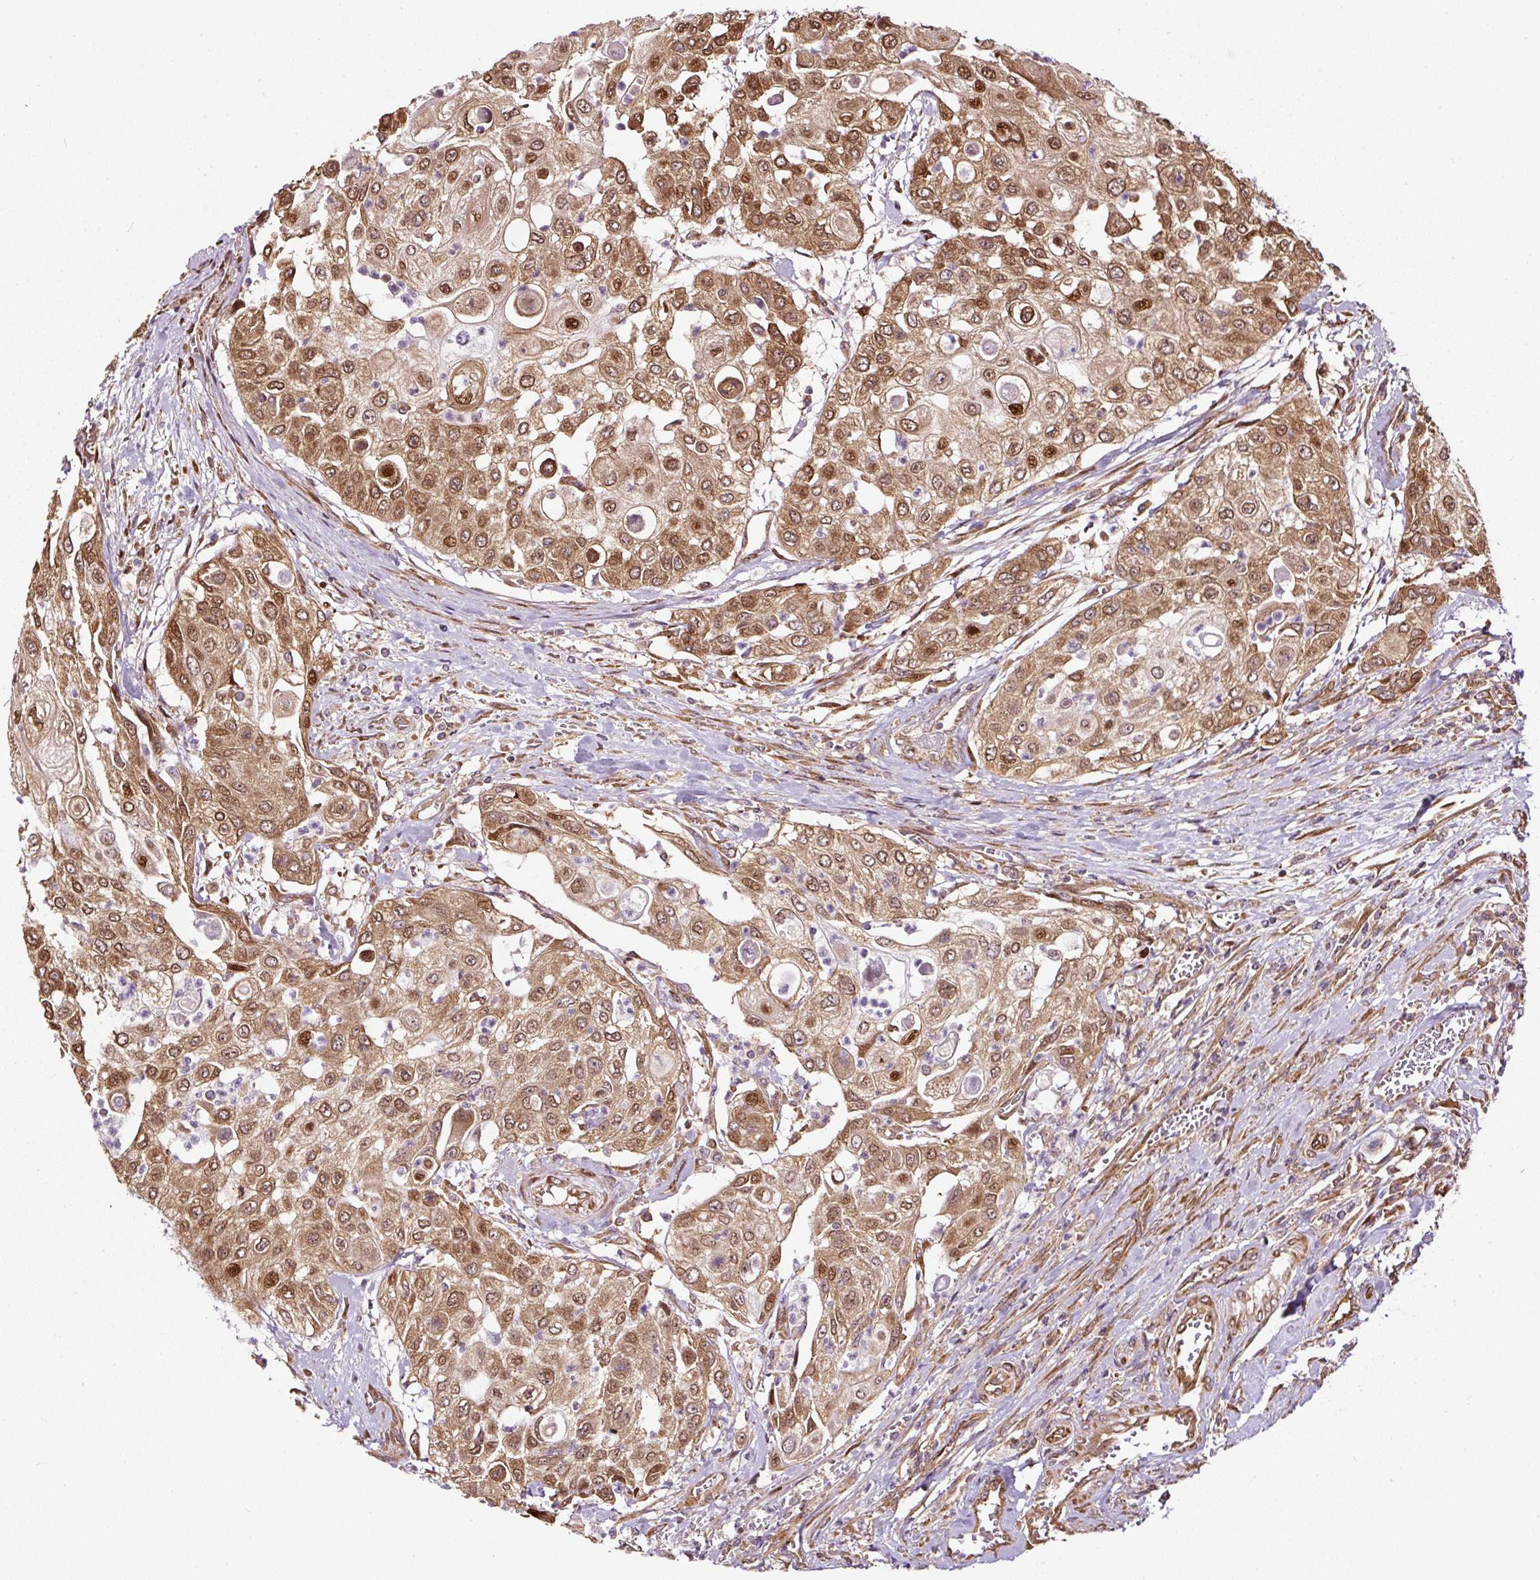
{"staining": {"intensity": "moderate", "quantity": ">75%", "location": "cytoplasmic/membranous,nuclear"}, "tissue": "urothelial cancer", "cell_type": "Tumor cells", "image_type": "cancer", "snomed": [{"axis": "morphology", "description": "Urothelial carcinoma, High grade"}, {"axis": "topography", "description": "Urinary bladder"}], "caption": "Immunohistochemistry (IHC) photomicrograph of human high-grade urothelial carcinoma stained for a protein (brown), which reveals medium levels of moderate cytoplasmic/membranous and nuclear expression in approximately >75% of tumor cells.", "gene": "KDM4E", "patient": {"sex": "female", "age": 79}}